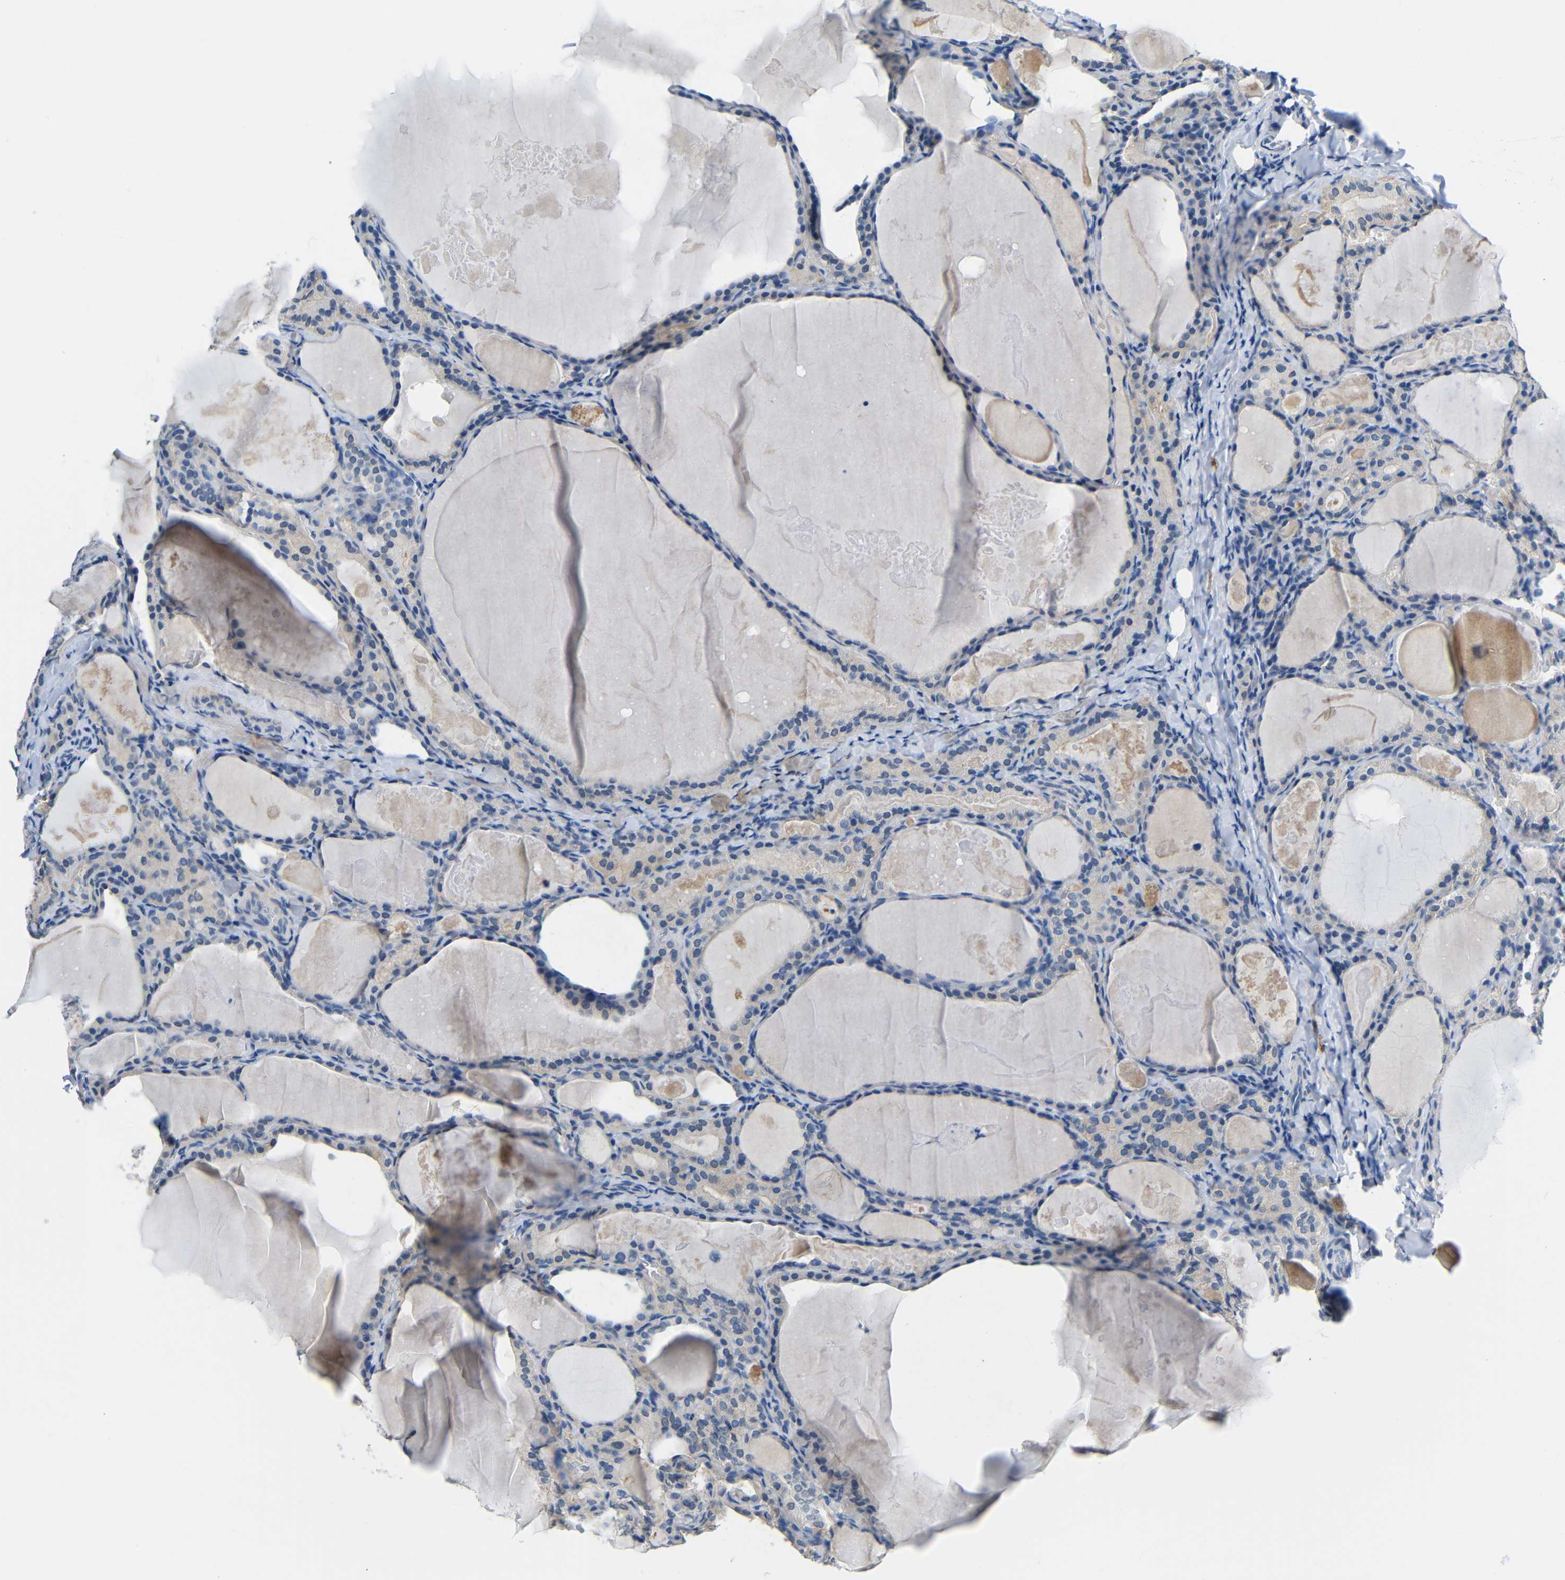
{"staining": {"intensity": "negative", "quantity": "none", "location": "none"}, "tissue": "thyroid cancer", "cell_type": "Tumor cells", "image_type": "cancer", "snomed": [{"axis": "morphology", "description": "Papillary adenocarcinoma, NOS"}, {"axis": "topography", "description": "Thyroid gland"}], "caption": "Immunohistochemistry (IHC) micrograph of papillary adenocarcinoma (thyroid) stained for a protein (brown), which displays no expression in tumor cells. (DAB IHC with hematoxylin counter stain).", "gene": "NEGR1", "patient": {"sex": "female", "age": 42}}